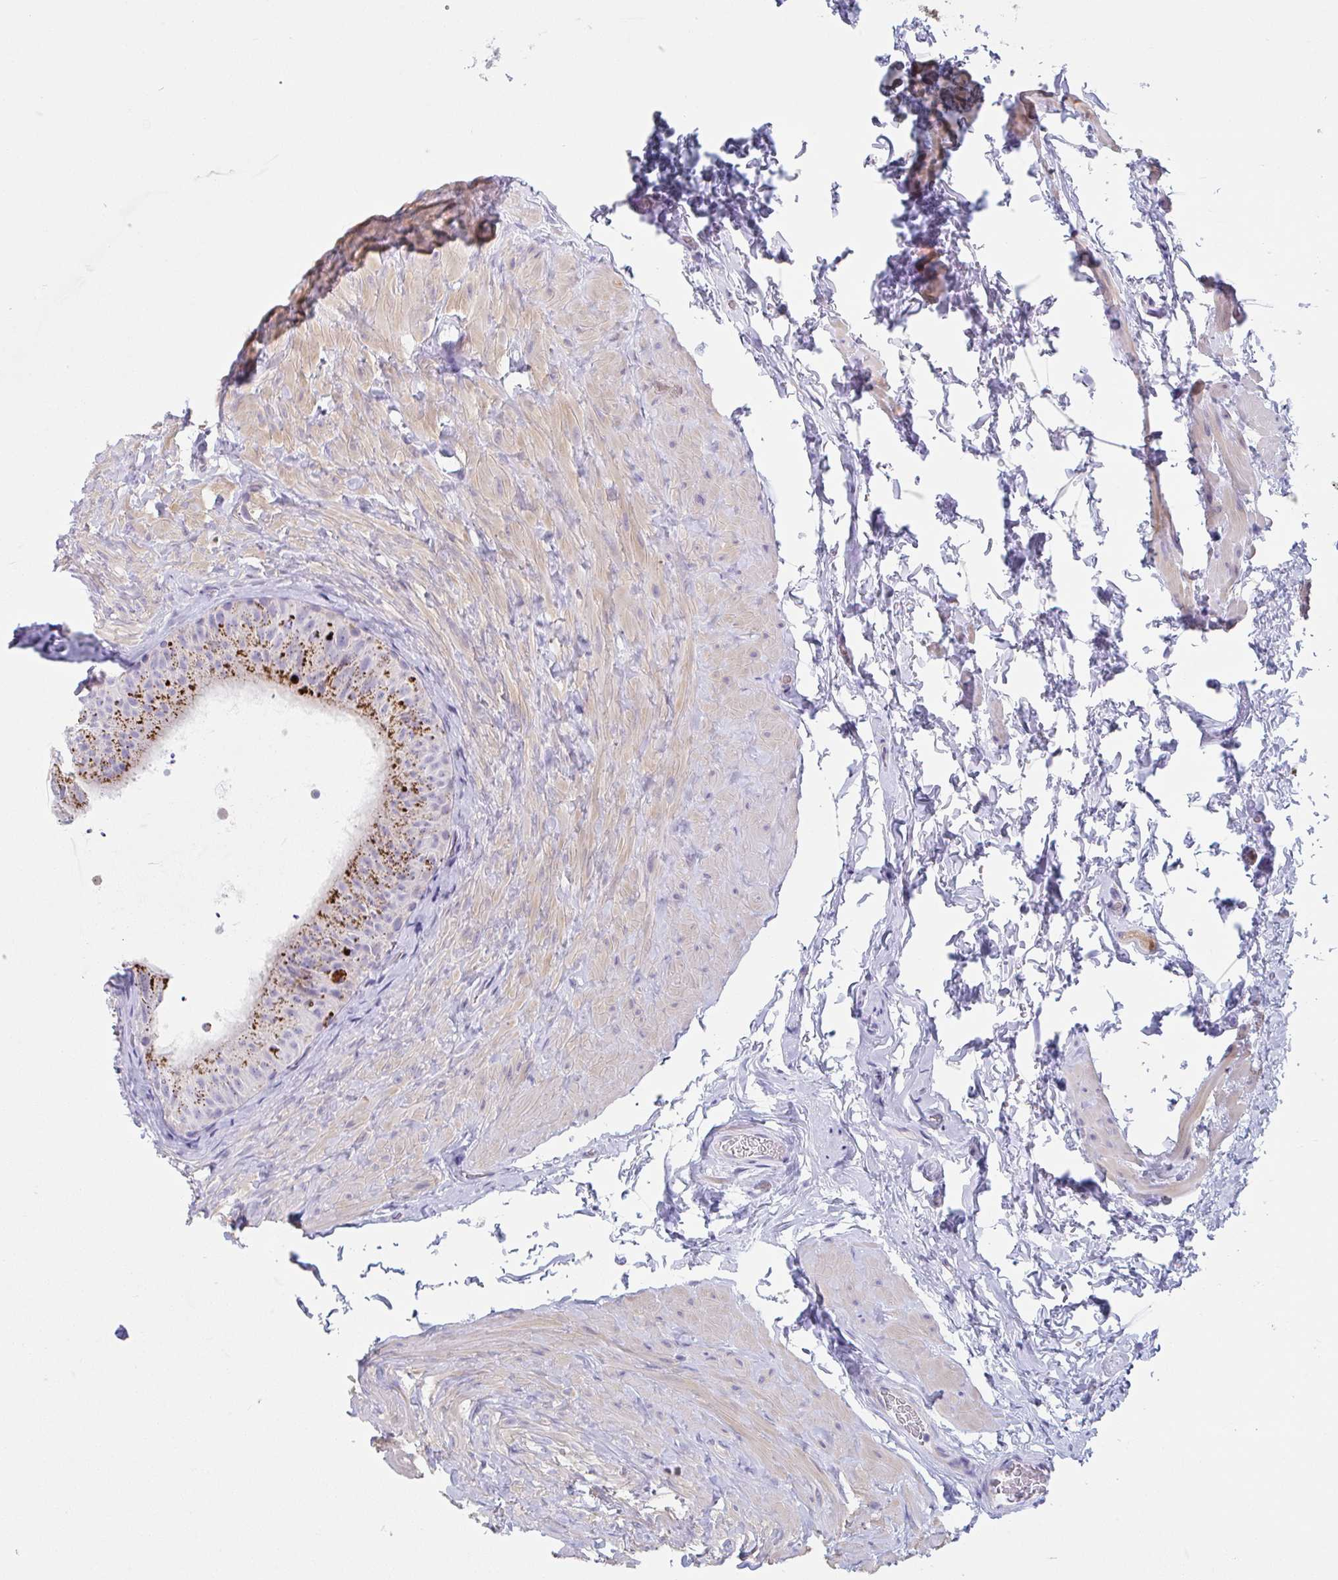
{"staining": {"intensity": "strong", "quantity": "25%-75%", "location": "cytoplasmic/membranous"}, "tissue": "epididymis", "cell_type": "Glandular cells", "image_type": "normal", "snomed": [{"axis": "morphology", "description": "Normal tissue, NOS"}, {"axis": "topography", "description": "Epididymis, spermatic cord, NOS"}, {"axis": "topography", "description": "Epididymis"}], "caption": "Normal epididymis was stained to show a protein in brown. There is high levels of strong cytoplasmic/membranous expression in approximately 25%-75% of glandular cells. (Stains: DAB in brown, nuclei in blue, Microscopy: brightfield microscopy at high magnification).", "gene": "LENG9", "patient": {"sex": "male", "age": 31}}